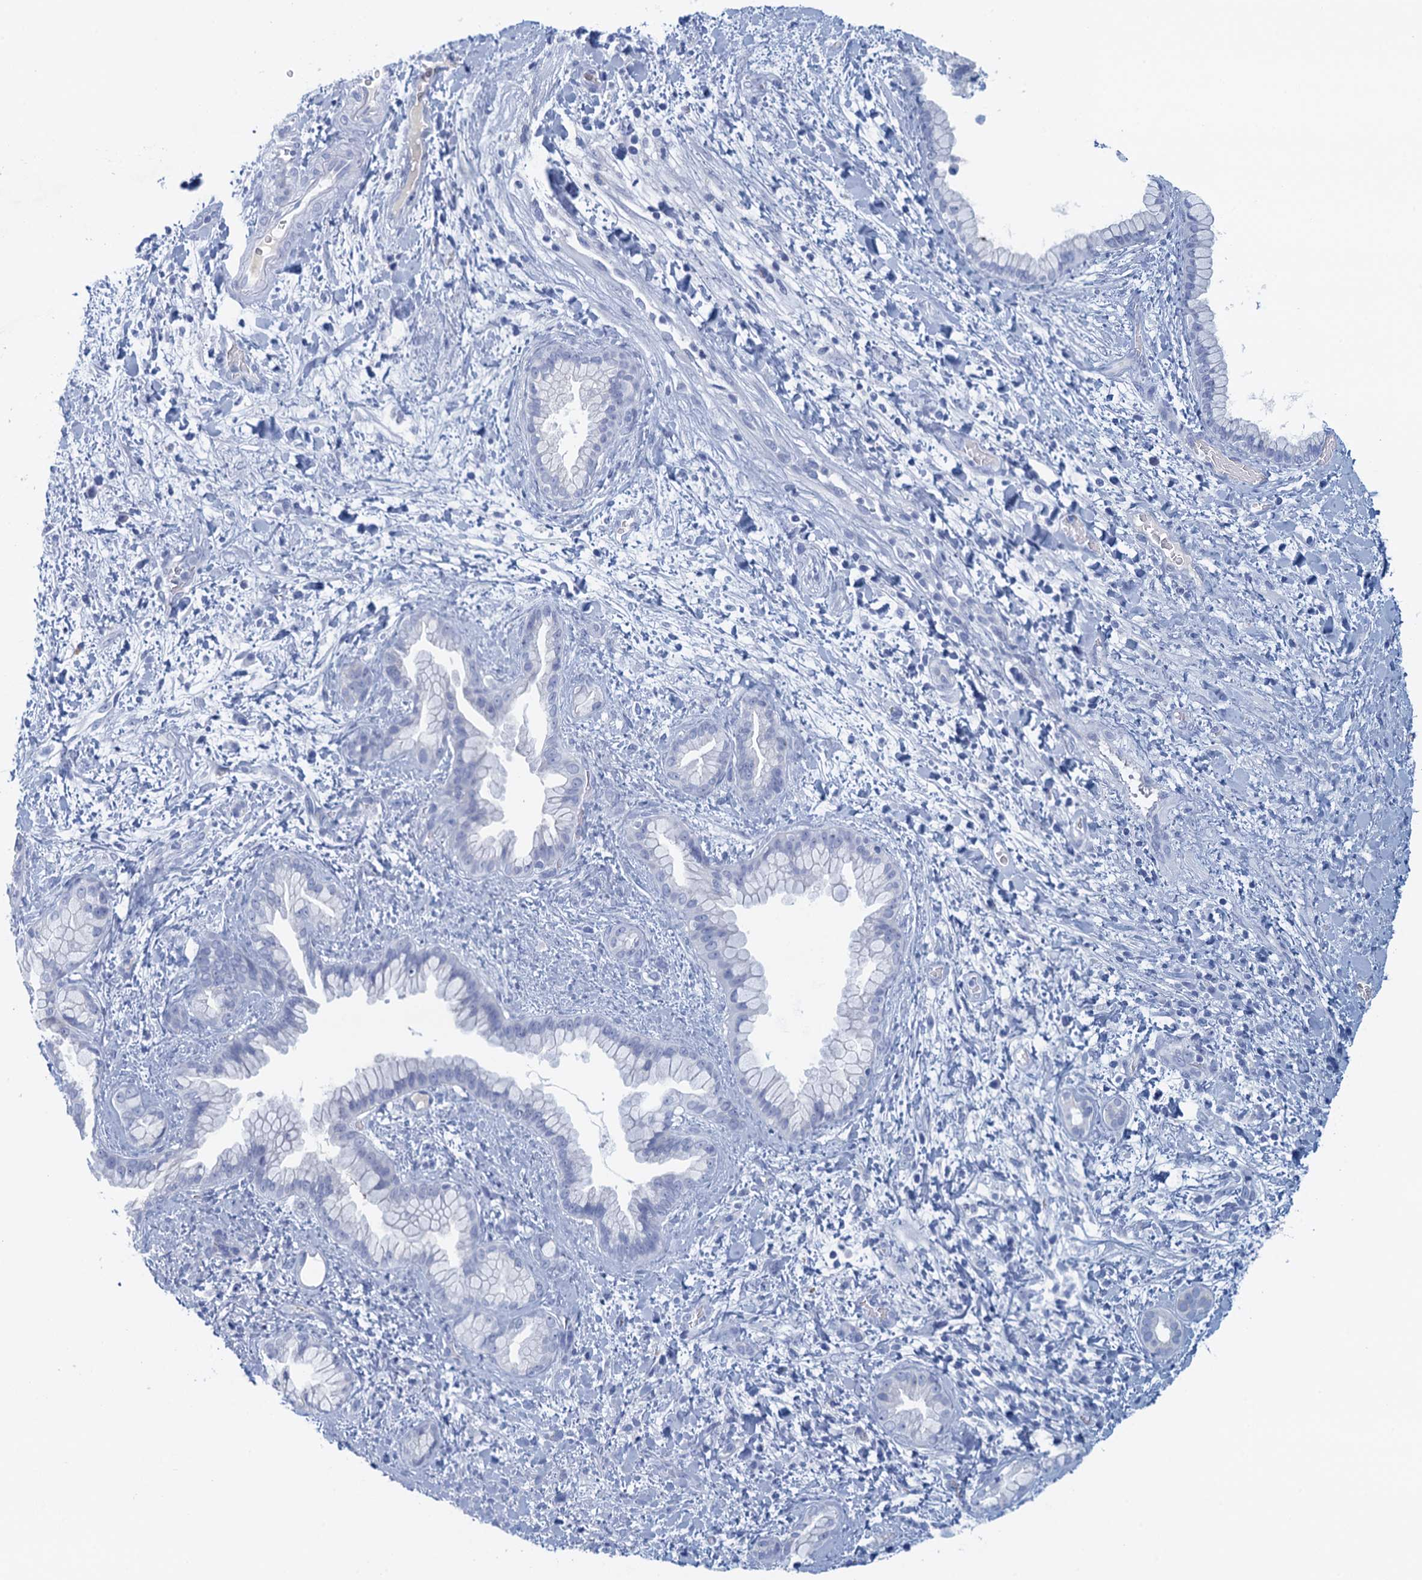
{"staining": {"intensity": "negative", "quantity": "none", "location": "none"}, "tissue": "pancreatic cancer", "cell_type": "Tumor cells", "image_type": "cancer", "snomed": [{"axis": "morphology", "description": "Adenocarcinoma, NOS"}, {"axis": "topography", "description": "Pancreas"}], "caption": "DAB immunohistochemical staining of adenocarcinoma (pancreatic) exhibits no significant positivity in tumor cells.", "gene": "CYP51A1", "patient": {"sex": "female", "age": 78}}